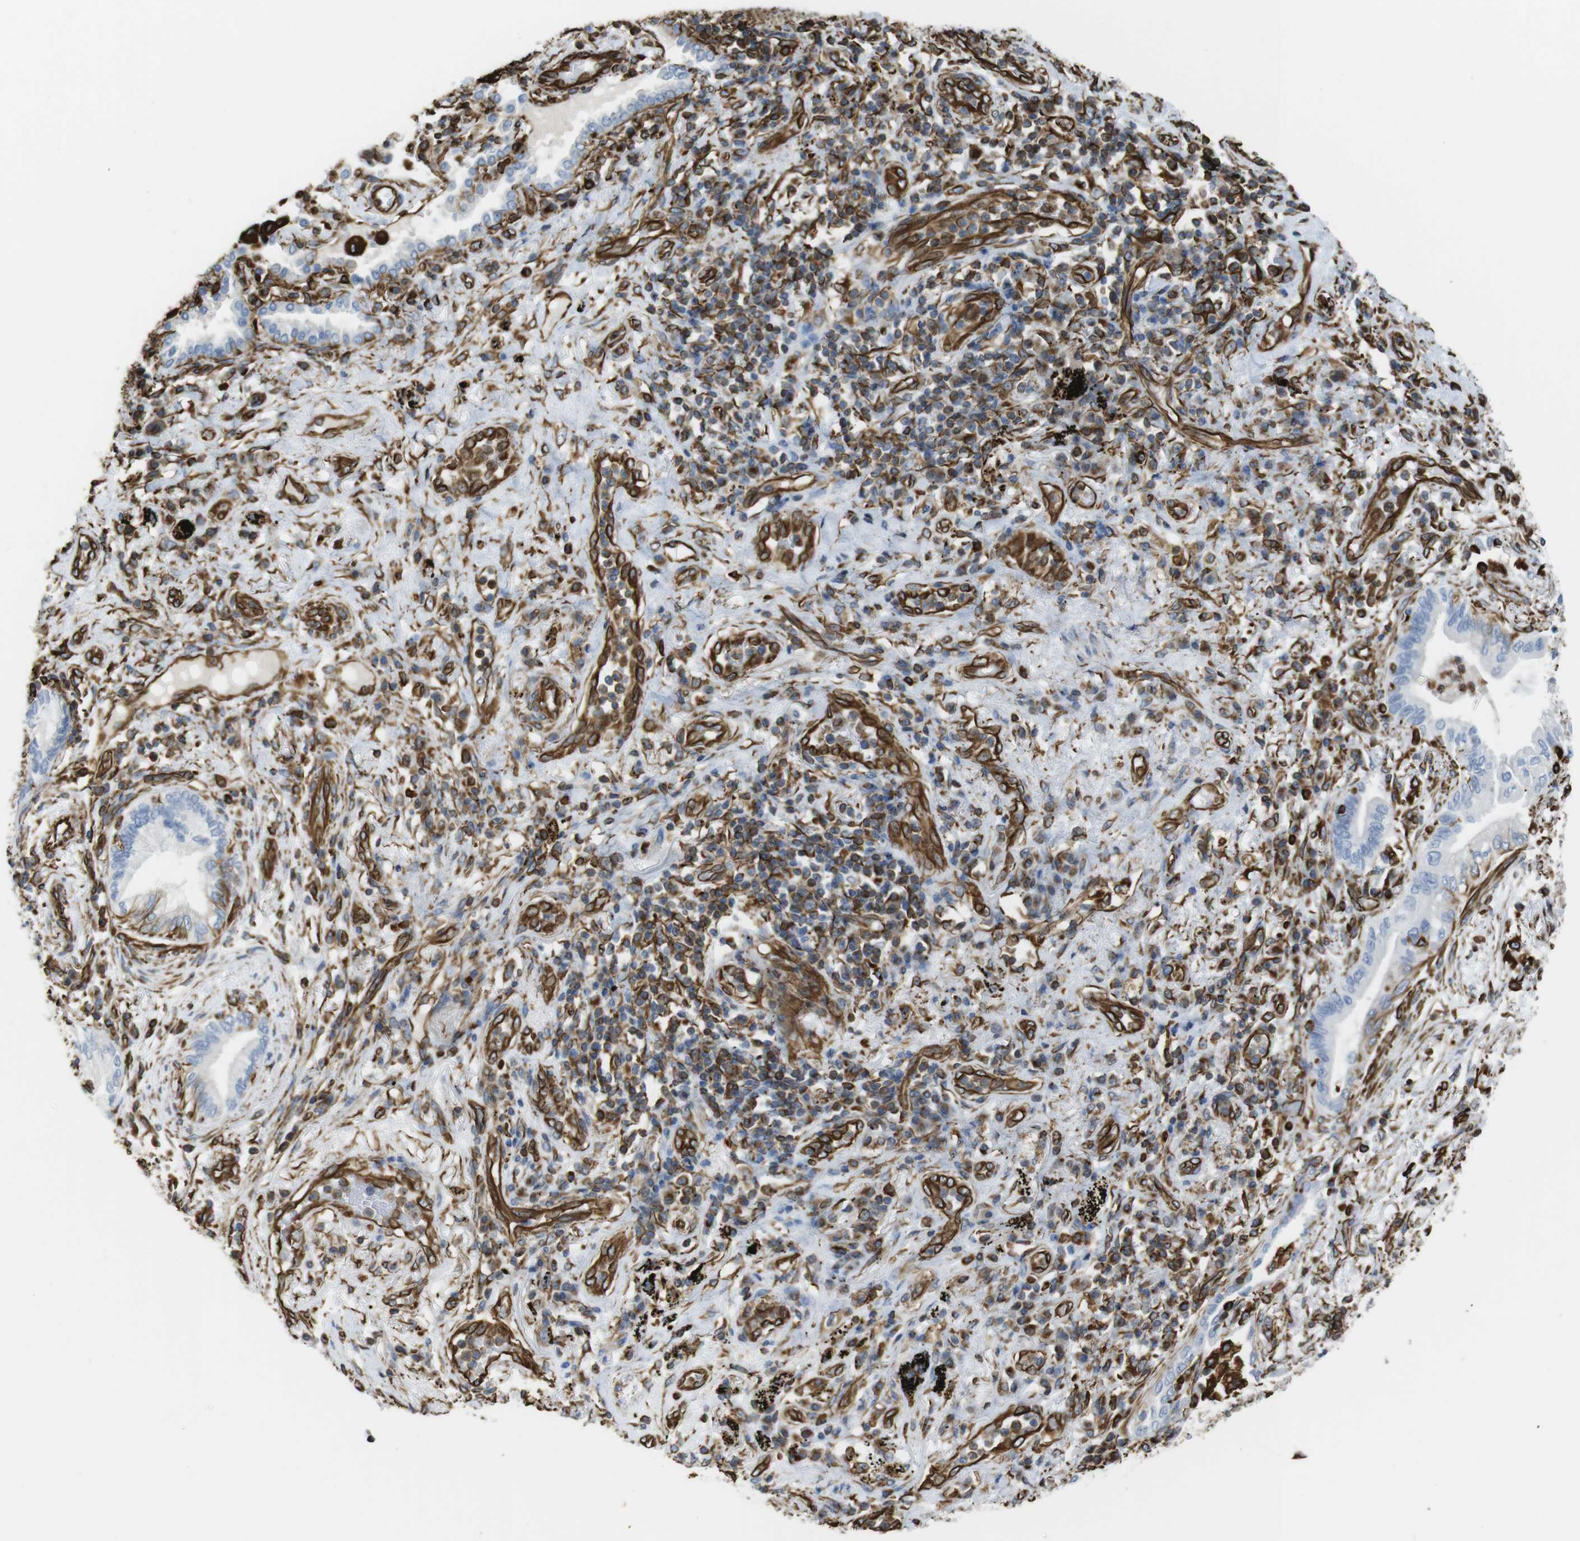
{"staining": {"intensity": "negative", "quantity": "none", "location": "none"}, "tissue": "lung cancer", "cell_type": "Tumor cells", "image_type": "cancer", "snomed": [{"axis": "morphology", "description": "Normal tissue, NOS"}, {"axis": "morphology", "description": "Adenocarcinoma, NOS"}, {"axis": "topography", "description": "Bronchus"}, {"axis": "topography", "description": "Lung"}], "caption": "Immunohistochemical staining of lung cancer (adenocarcinoma) displays no significant staining in tumor cells.", "gene": "RALGPS1", "patient": {"sex": "female", "age": 70}}